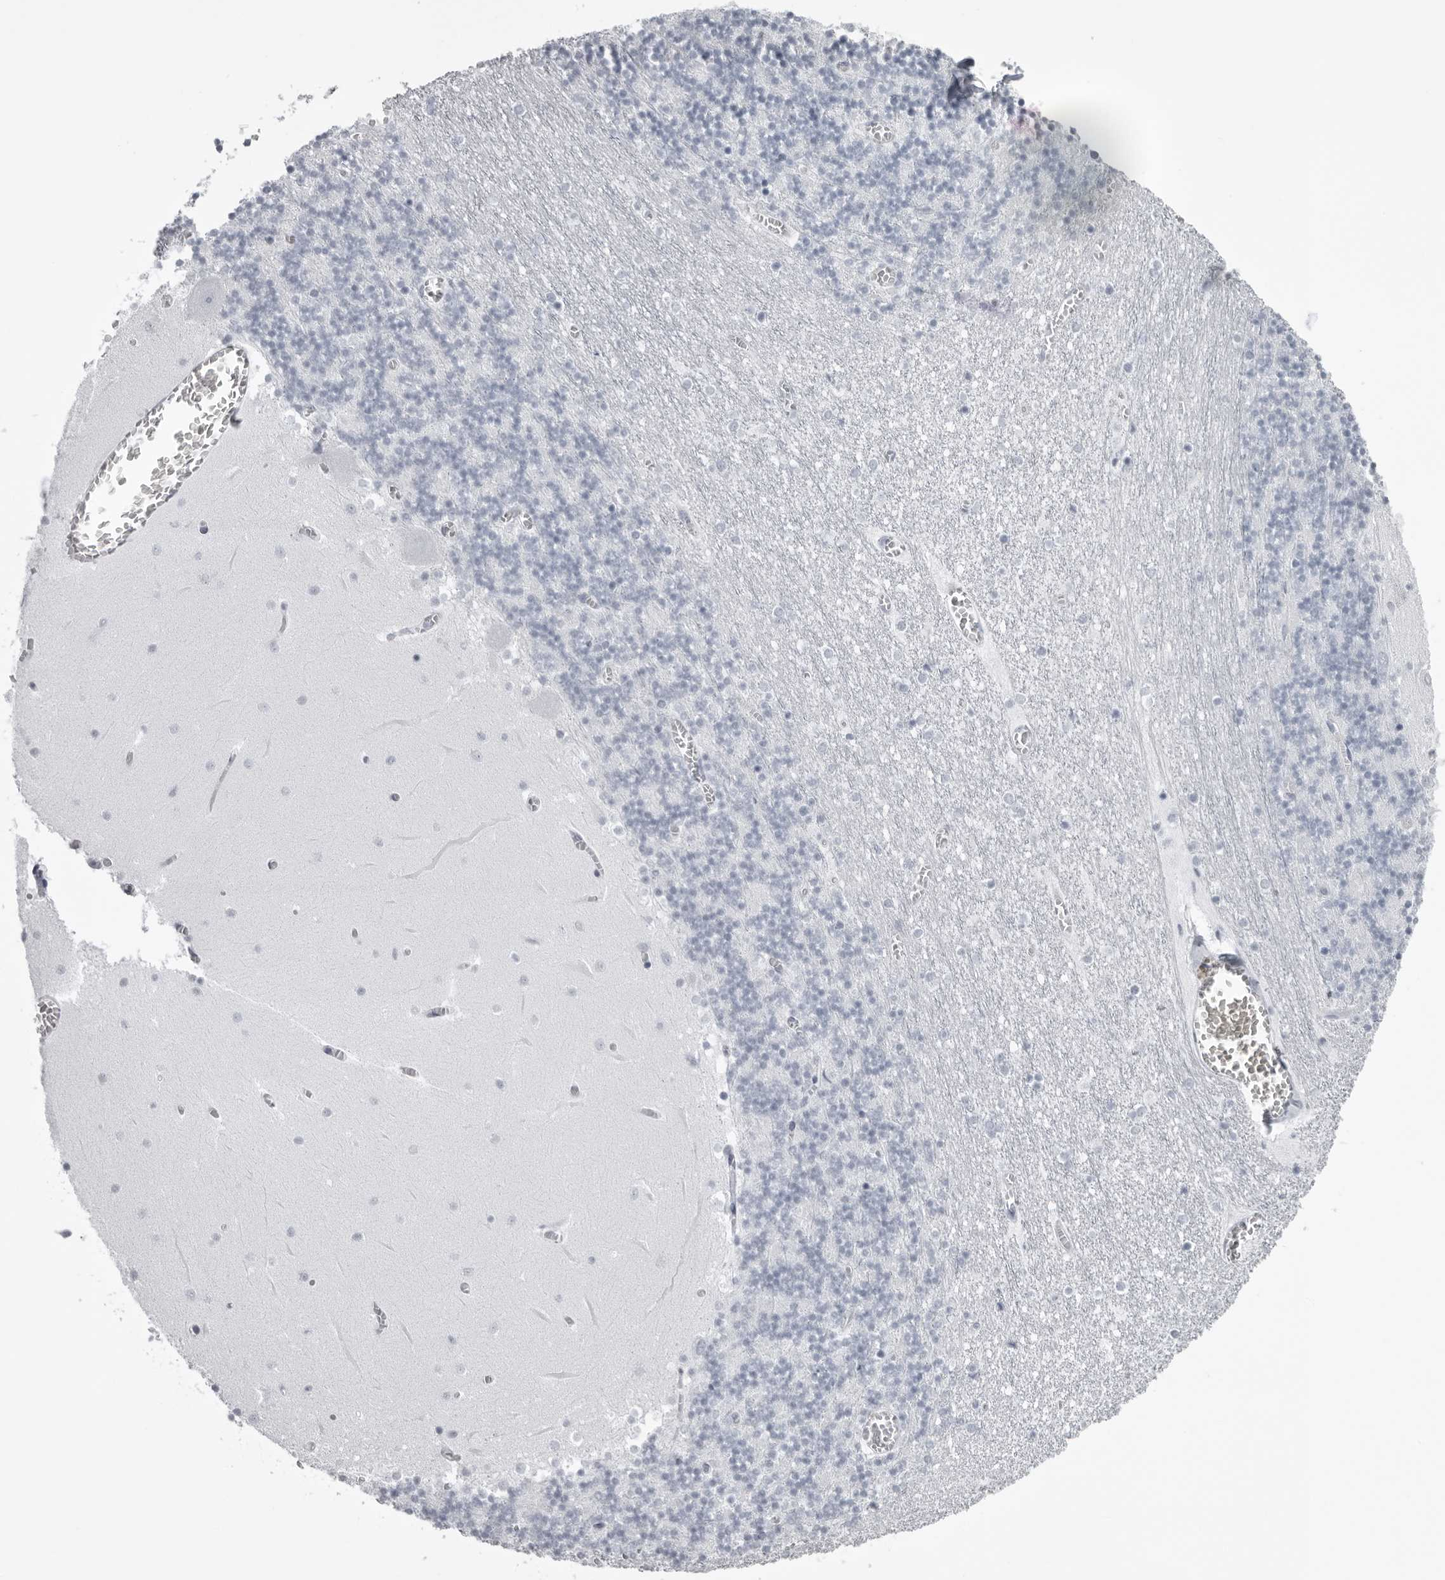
{"staining": {"intensity": "negative", "quantity": "none", "location": "none"}, "tissue": "cerebellum", "cell_type": "Cells in granular layer", "image_type": "normal", "snomed": [{"axis": "morphology", "description": "Normal tissue, NOS"}, {"axis": "topography", "description": "Cerebellum"}], "caption": "DAB (3,3'-diaminobenzidine) immunohistochemical staining of normal cerebellum shows no significant positivity in cells in granular layer.", "gene": "UROD", "patient": {"sex": "female", "age": 28}}